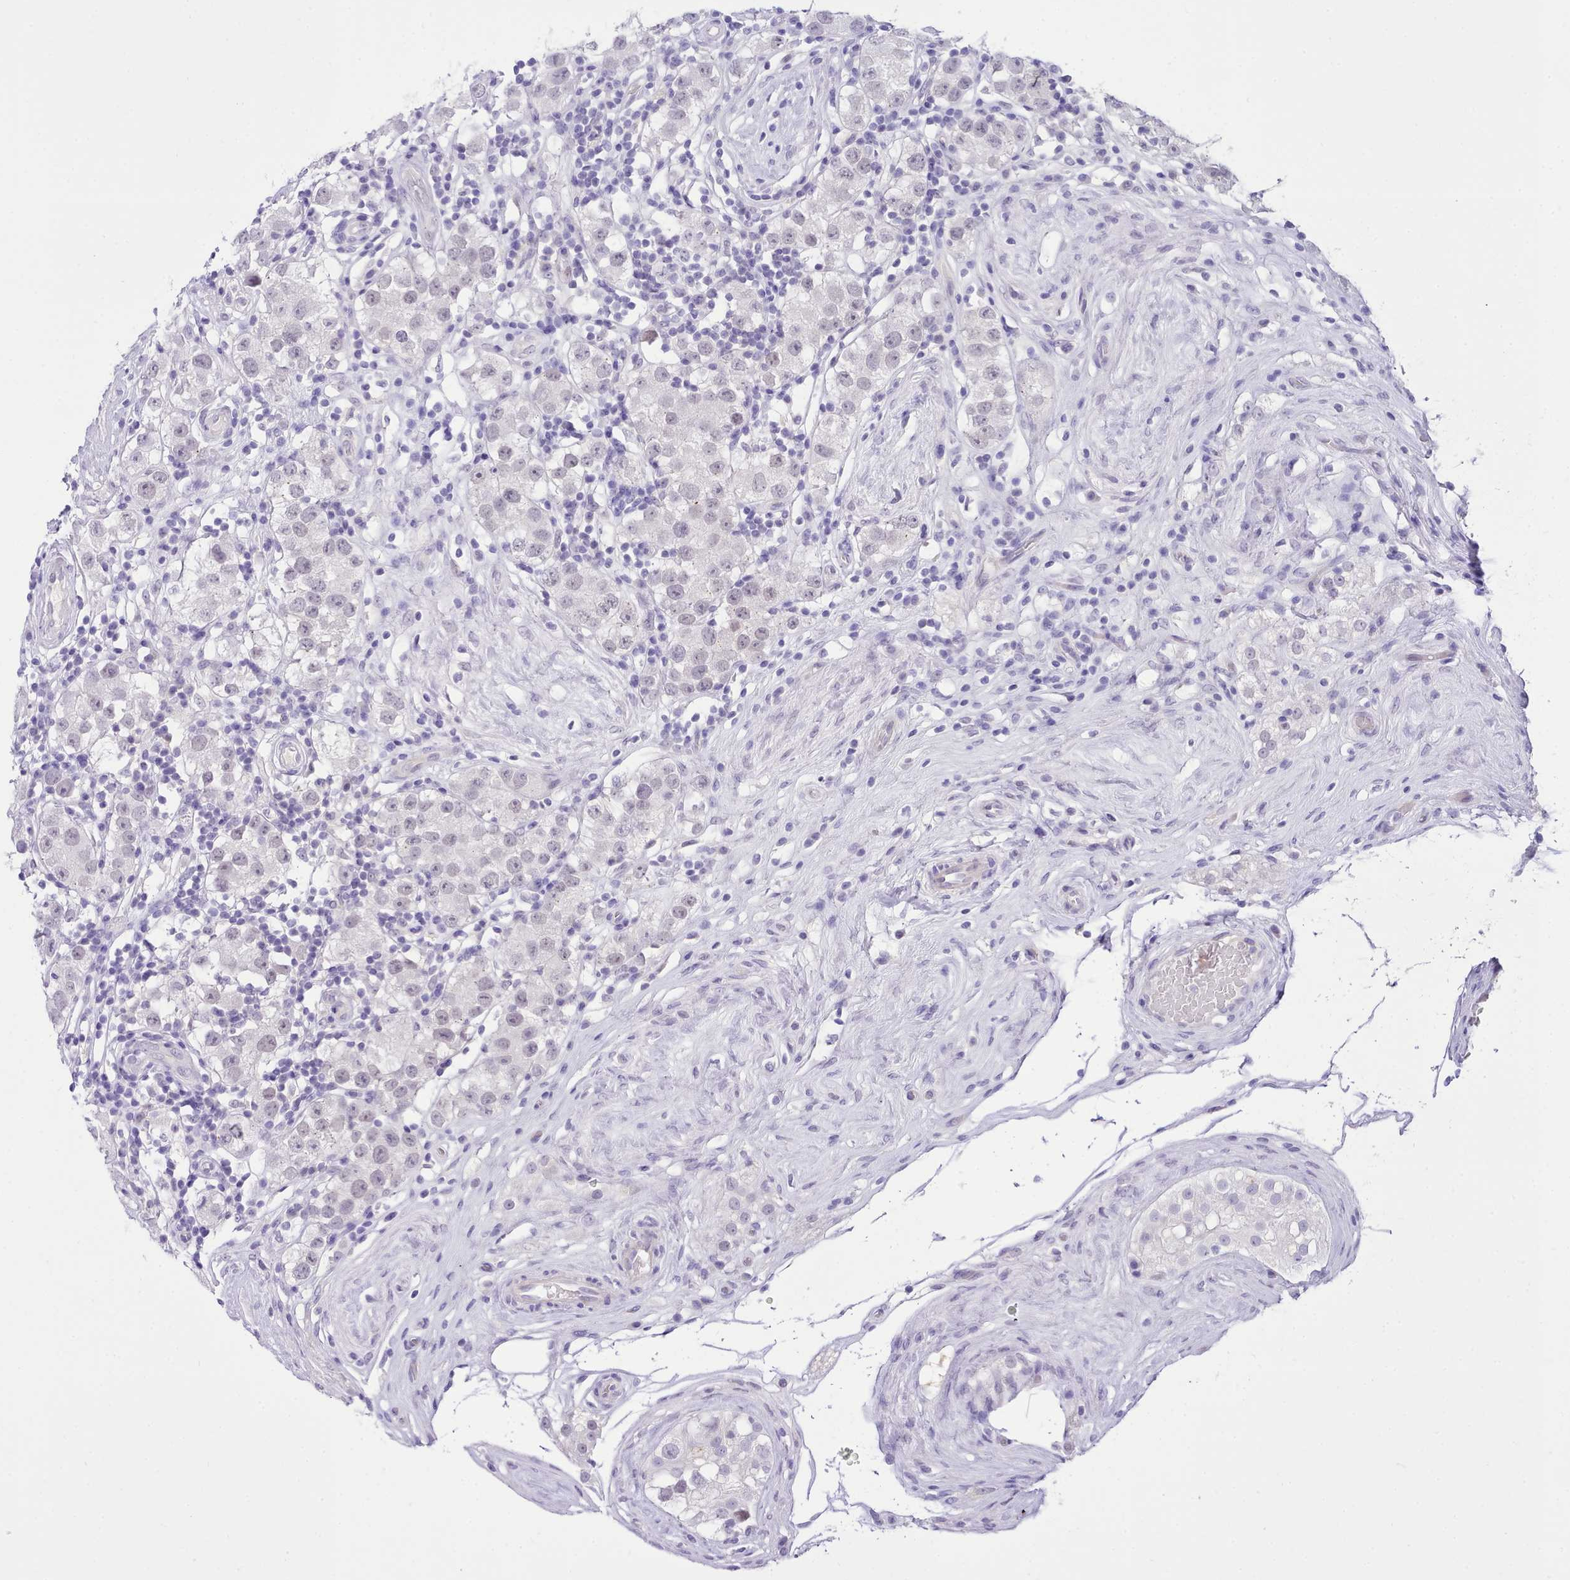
{"staining": {"intensity": "negative", "quantity": "none", "location": "none"}, "tissue": "testis cancer", "cell_type": "Tumor cells", "image_type": "cancer", "snomed": [{"axis": "morphology", "description": "Seminoma, NOS"}, {"axis": "topography", "description": "Testis"}], "caption": "Immunohistochemistry (IHC) image of neoplastic tissue: human testis cancer stained with DAB demonstrates no significant protein staining in tumor cells.", "gene": "LRRC37A", "patient": {"sex": "male", "age": 34}}